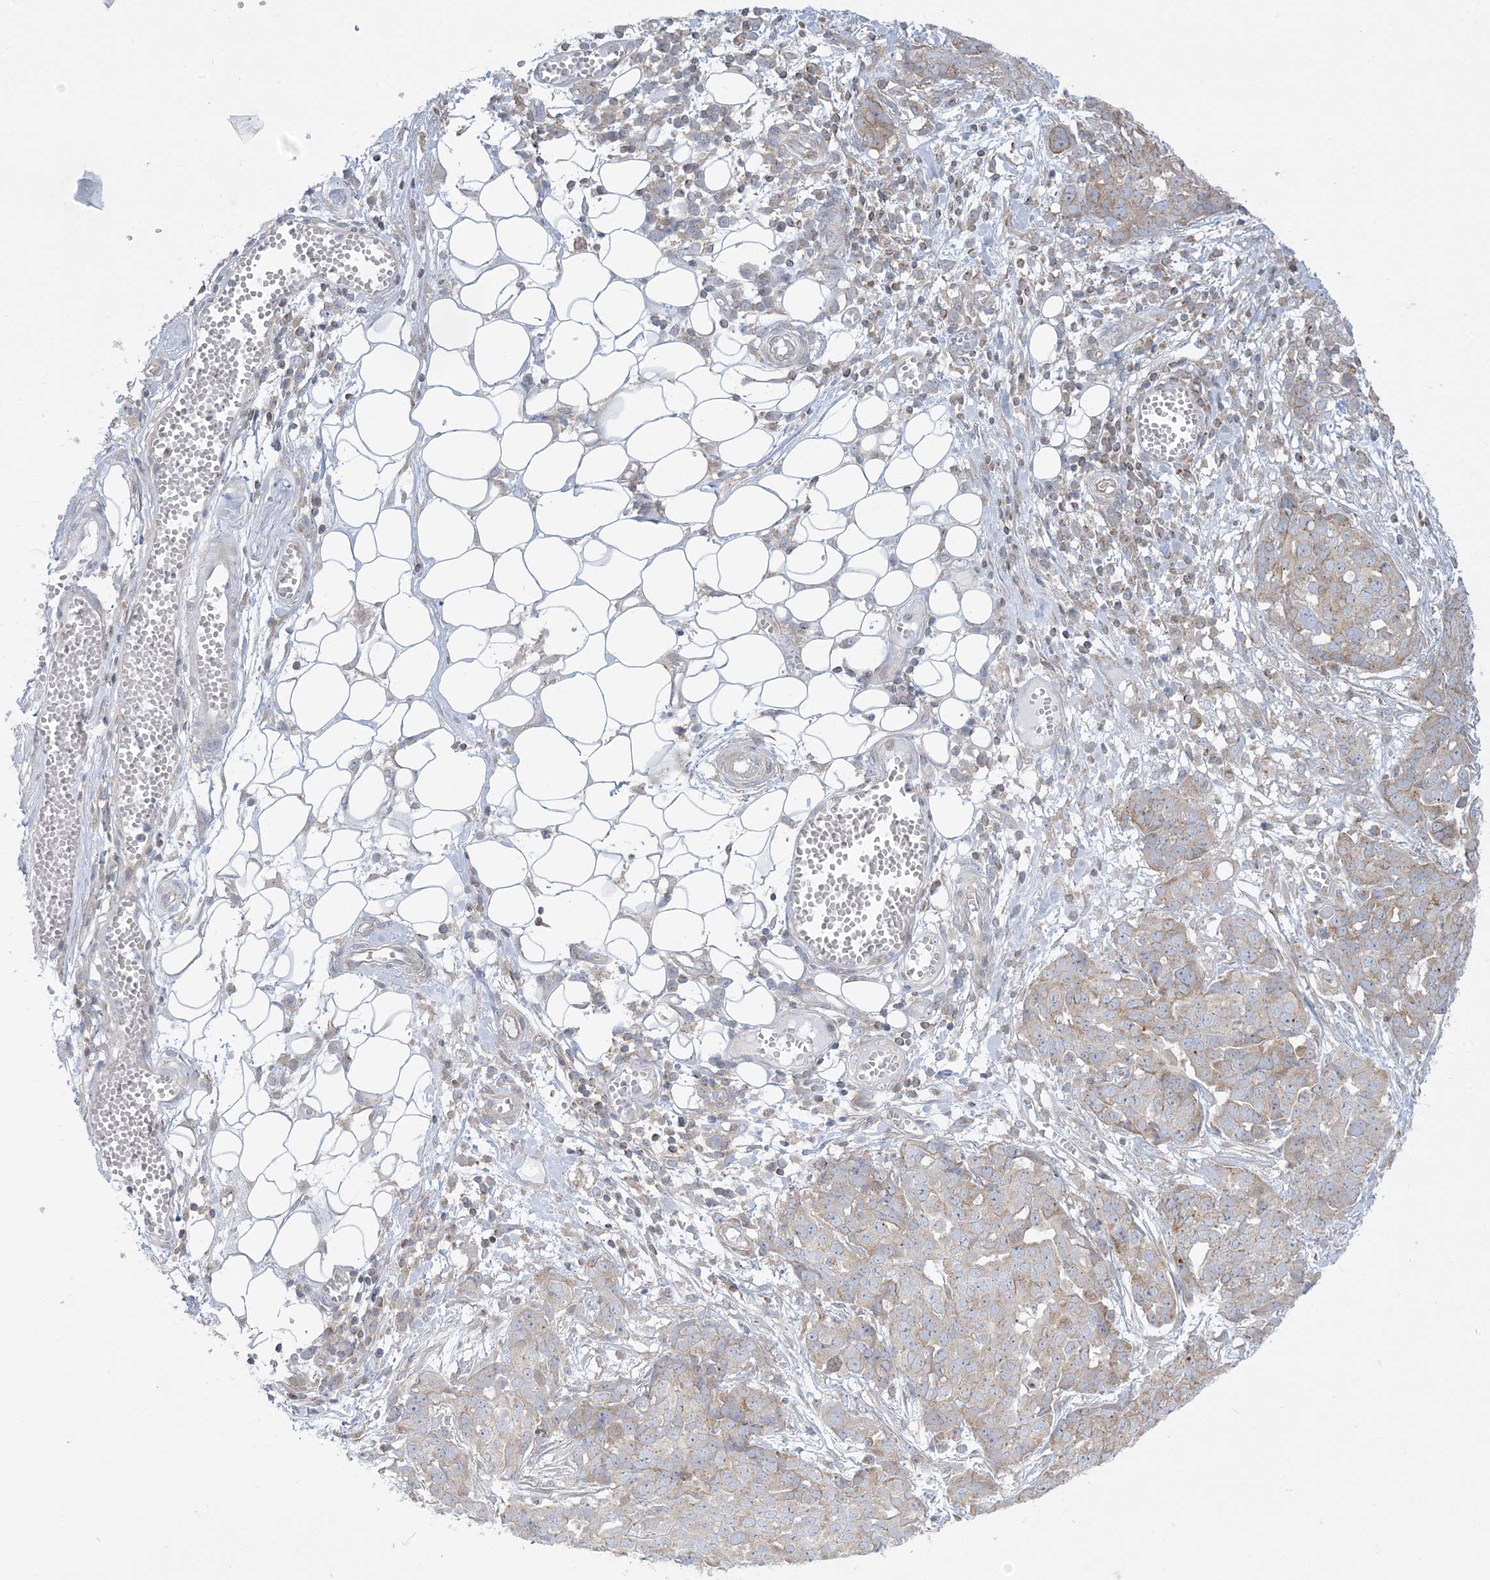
{"staining": {"intensity": "weak", "quantity": "25%-75%", "location": "cytoplasmic/membranous"}, "tissue": "ovarian cancer", "cell_type": "Tumor cells", "image_type": "cancer", "snomed": [{"axis": "morphology", "description": "Cystadenocarcinoma, serous, NOS"}, {"axis": "topography", "description": "Soft tissue"}, {"axis": "topography", "description": "Ovary"}], "caption": "This is a photomicrograph of immunohistochemistry (IHC) staining of ovarian cancer, which shows weak staining in the cytoplasmic/membranous of tumor cells.", "gene": "SLAMF9", "patient": {"sex": "female", "age": 57}}